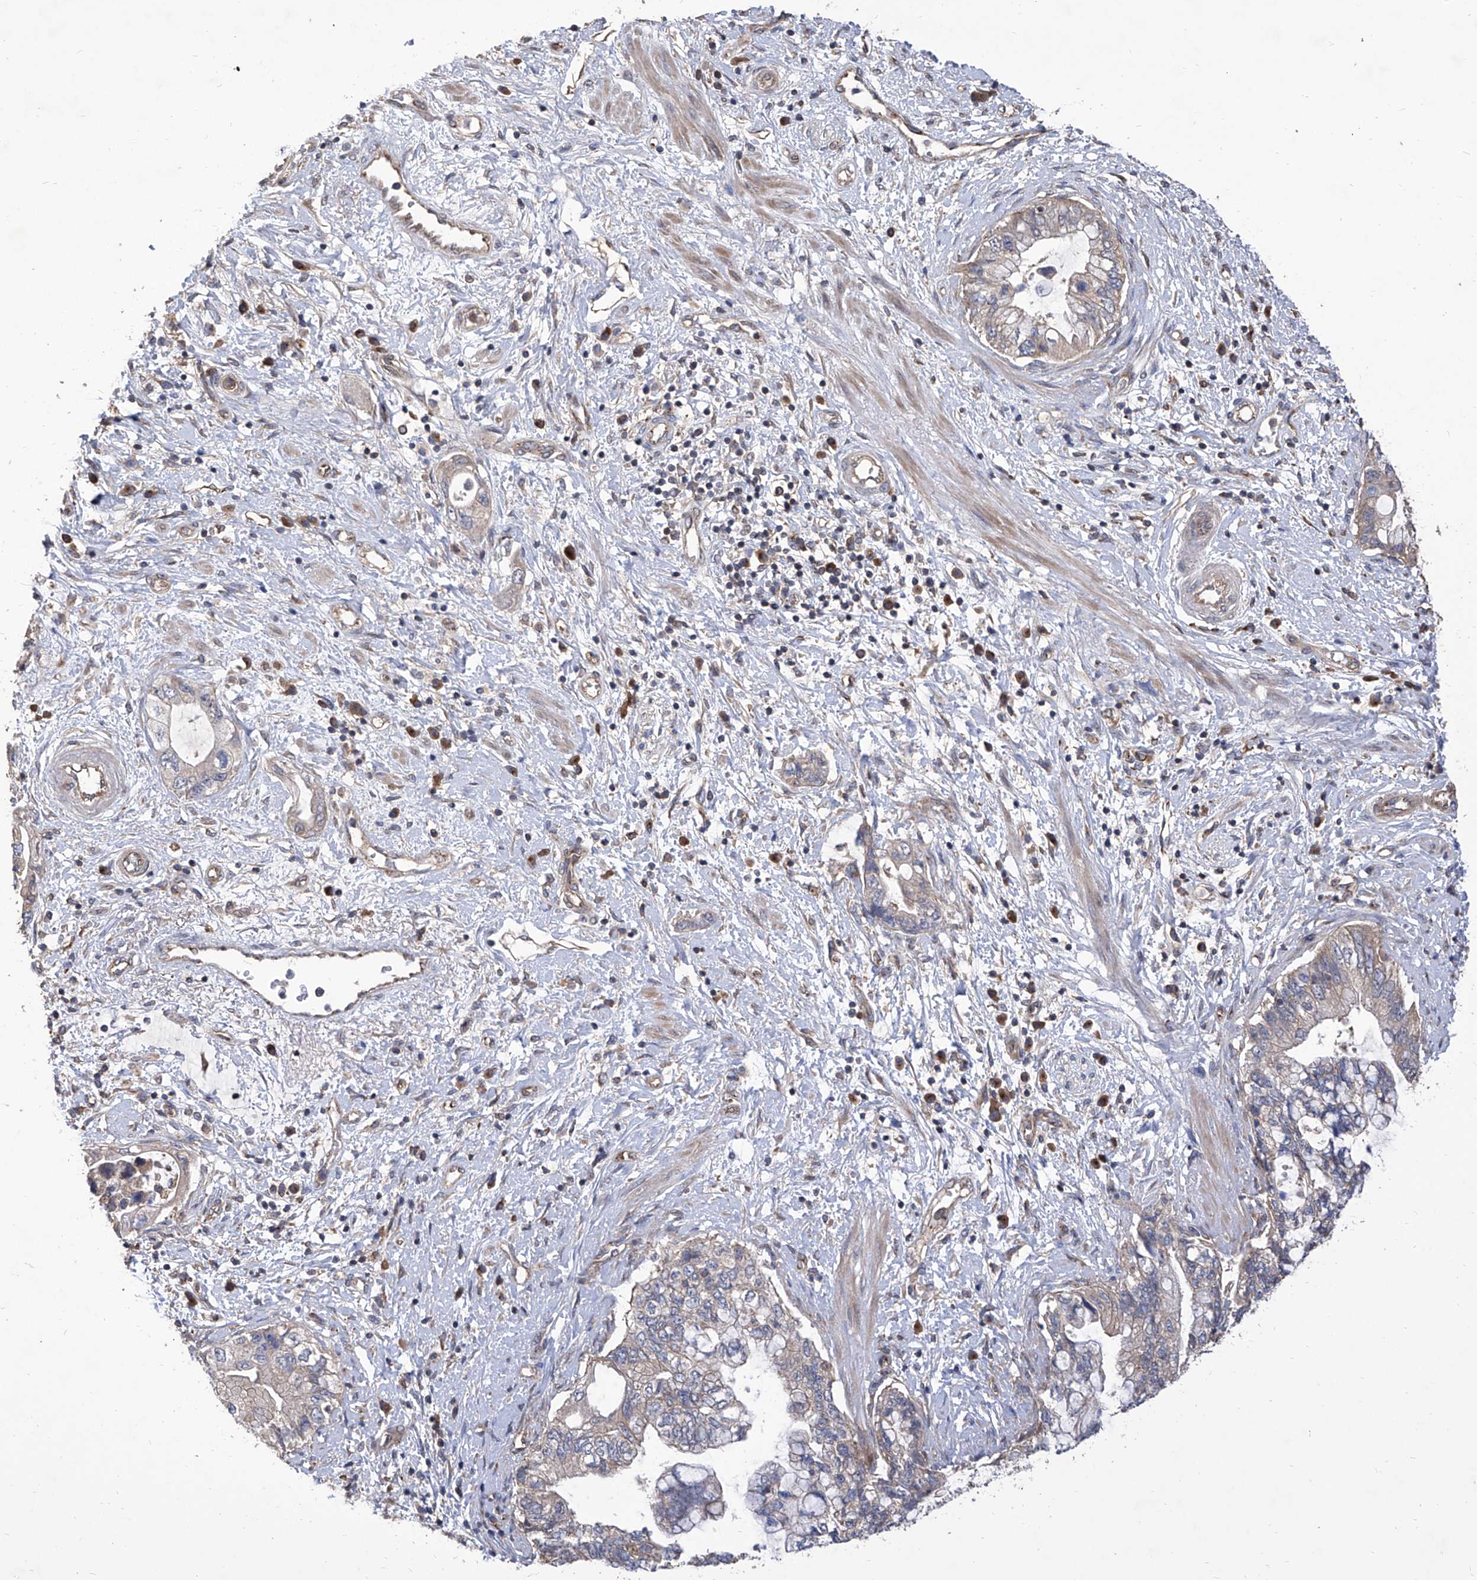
{"staining": {"intensity": "weak", "quantity": "<25%", "location": "cytoplasmic/membranous"}, "tissue": "pancreatic cancer", "cell_type": "Tumor cells", "image_type": "cancer", "snomed": [{"axis": "morphology", "description": "Adenocarcinoma, NOS"}, {"axis": "topography", "description": "Pancreas"}], "caption": "High magnification brightfield microscopy of pancreatic cancer stained with DAB (brown) and counterstained with hematoxylin (blue): tumor cells show no significant staining.", "gene": "TJAP1", "patient": {"sex": "female", "age": 73}}